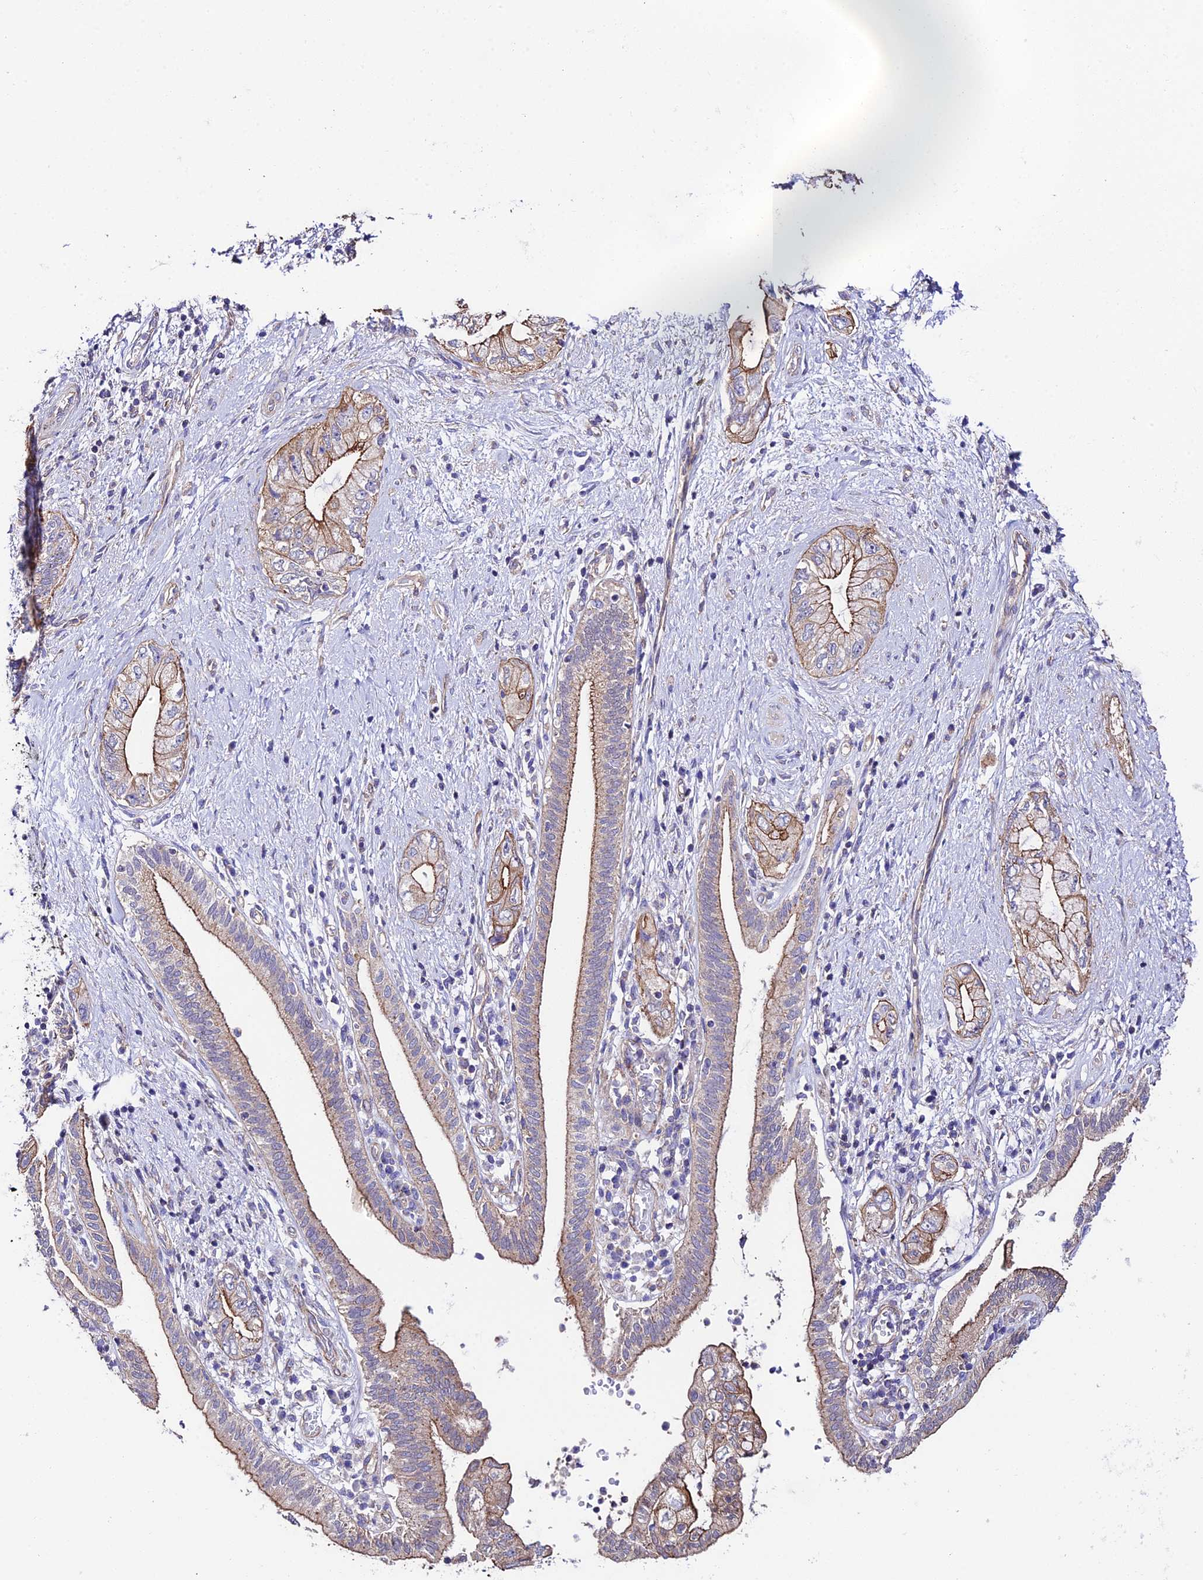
{"staining": {"intensity": "moderate", "quantity": "25%-75%", "location": "cytoplasmic/membranous"}, "tissue": "pancreatic cancer", "cell_type": "Tumor cells", "image_type": "cancer", "snomed": [{"axis": "morphology", "description": "Adenocarcinoma, NOS"}, {"axis": "topography", "description": "Pancreas"}], "caption": "DAB immunohistochemical staining of adenocarcinoma (pancreatic) exhibits moderate cytoplasmic/membranous protein positivity in approximately 25%-75% of tumor cells. (DAB = brown stain, brightfield microscopy at high magnification).", "gene": "QRFP", "patient": {"sex": "female", "age": 73}}